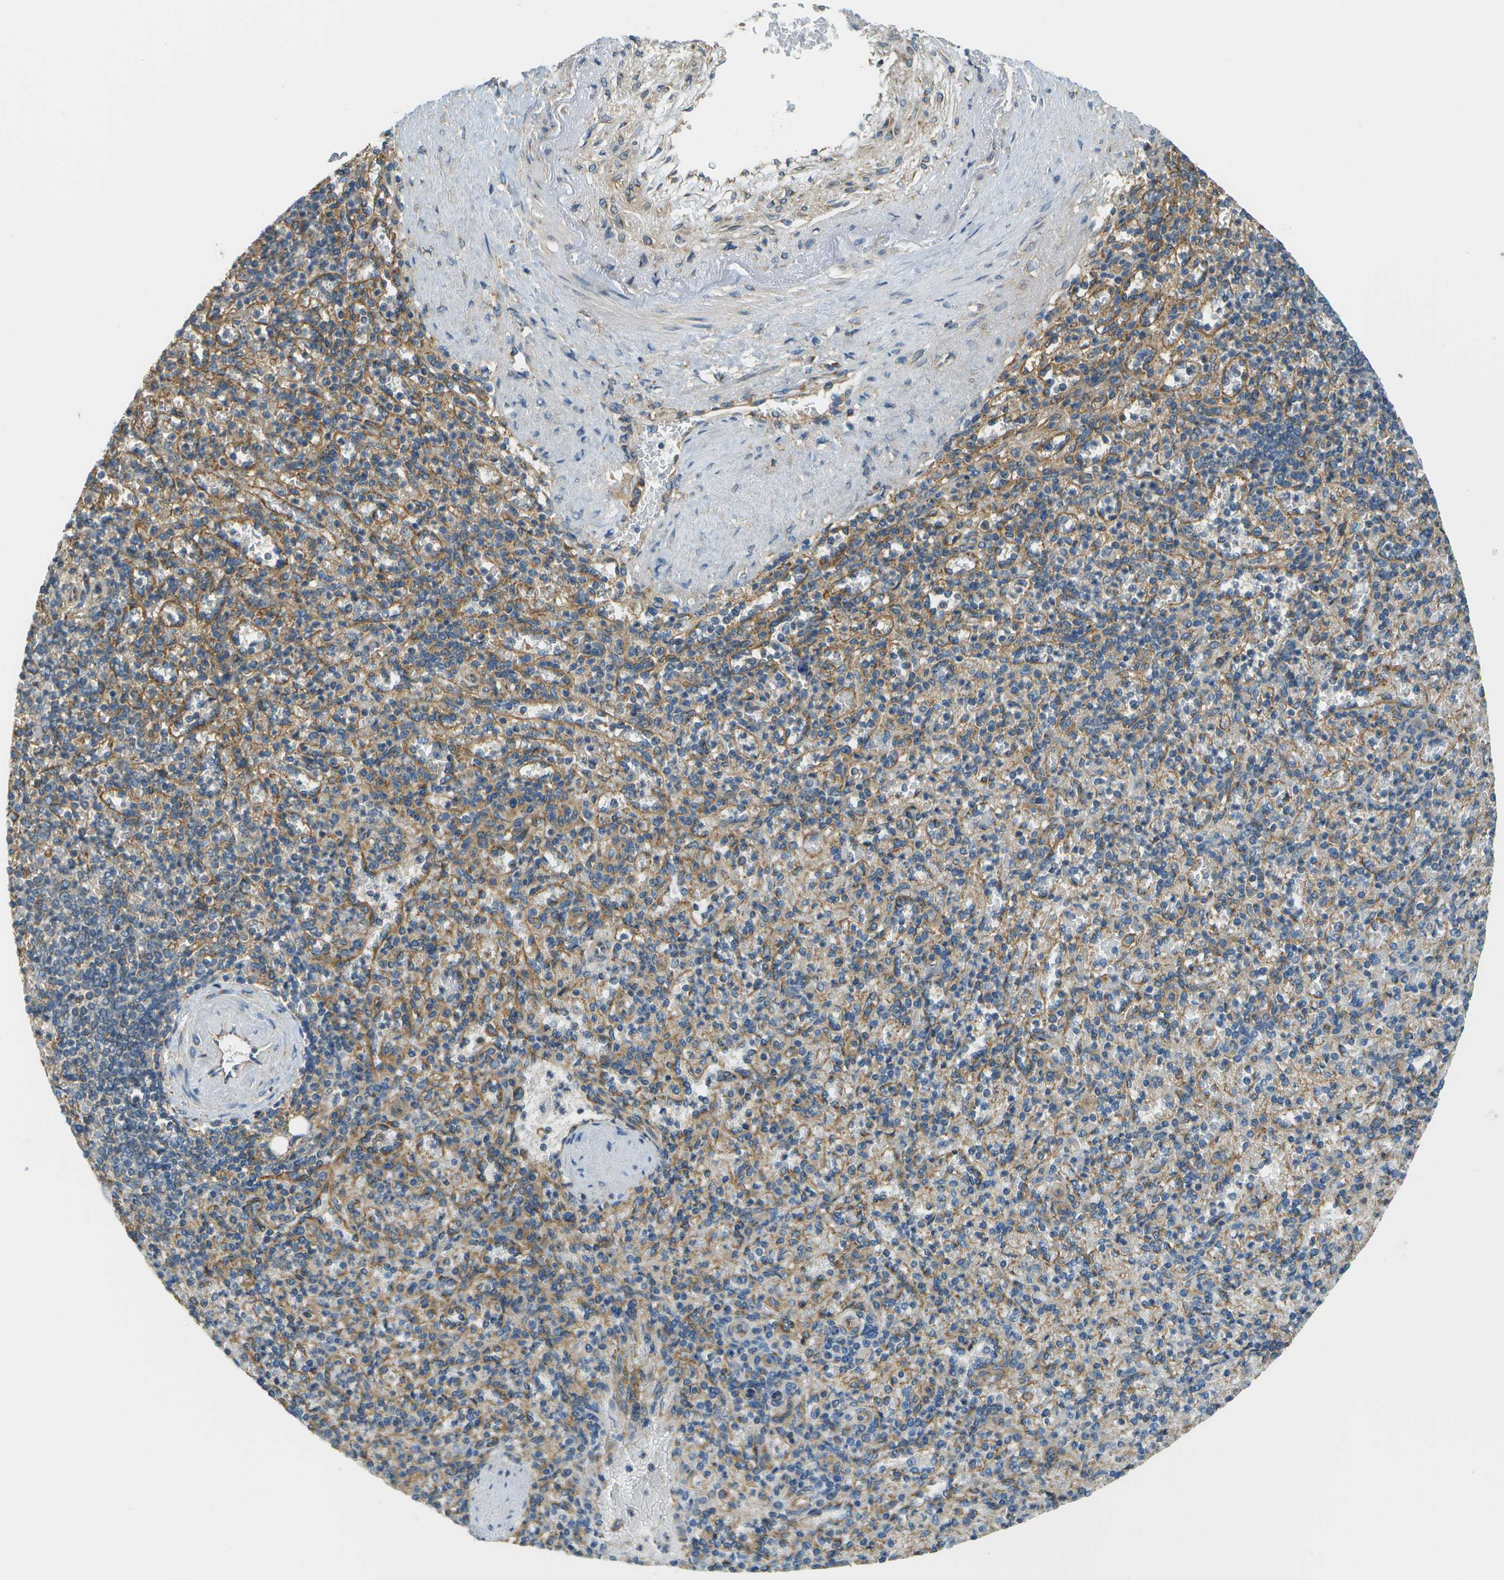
{"staining": {"intensity": "weak", "quantity": "25%-75%", "location": "cytoplasmic/membranous"}, "tissue": "spleen", "cell_type": "Cells in red pulp", "image_type": "normal", "snomed": [{"axis": "morphology", "description": "Normal tissue, NOS"}, {"axis": "topography", "description": "Spleen"}], "caption": "Cells in red pulp display weak cytoplasmic/membranous positivity in approximately 25%-75% of cells in normal spleen.", "gene": "CLTC", "patient": {"sex": "female", "age": 74}}